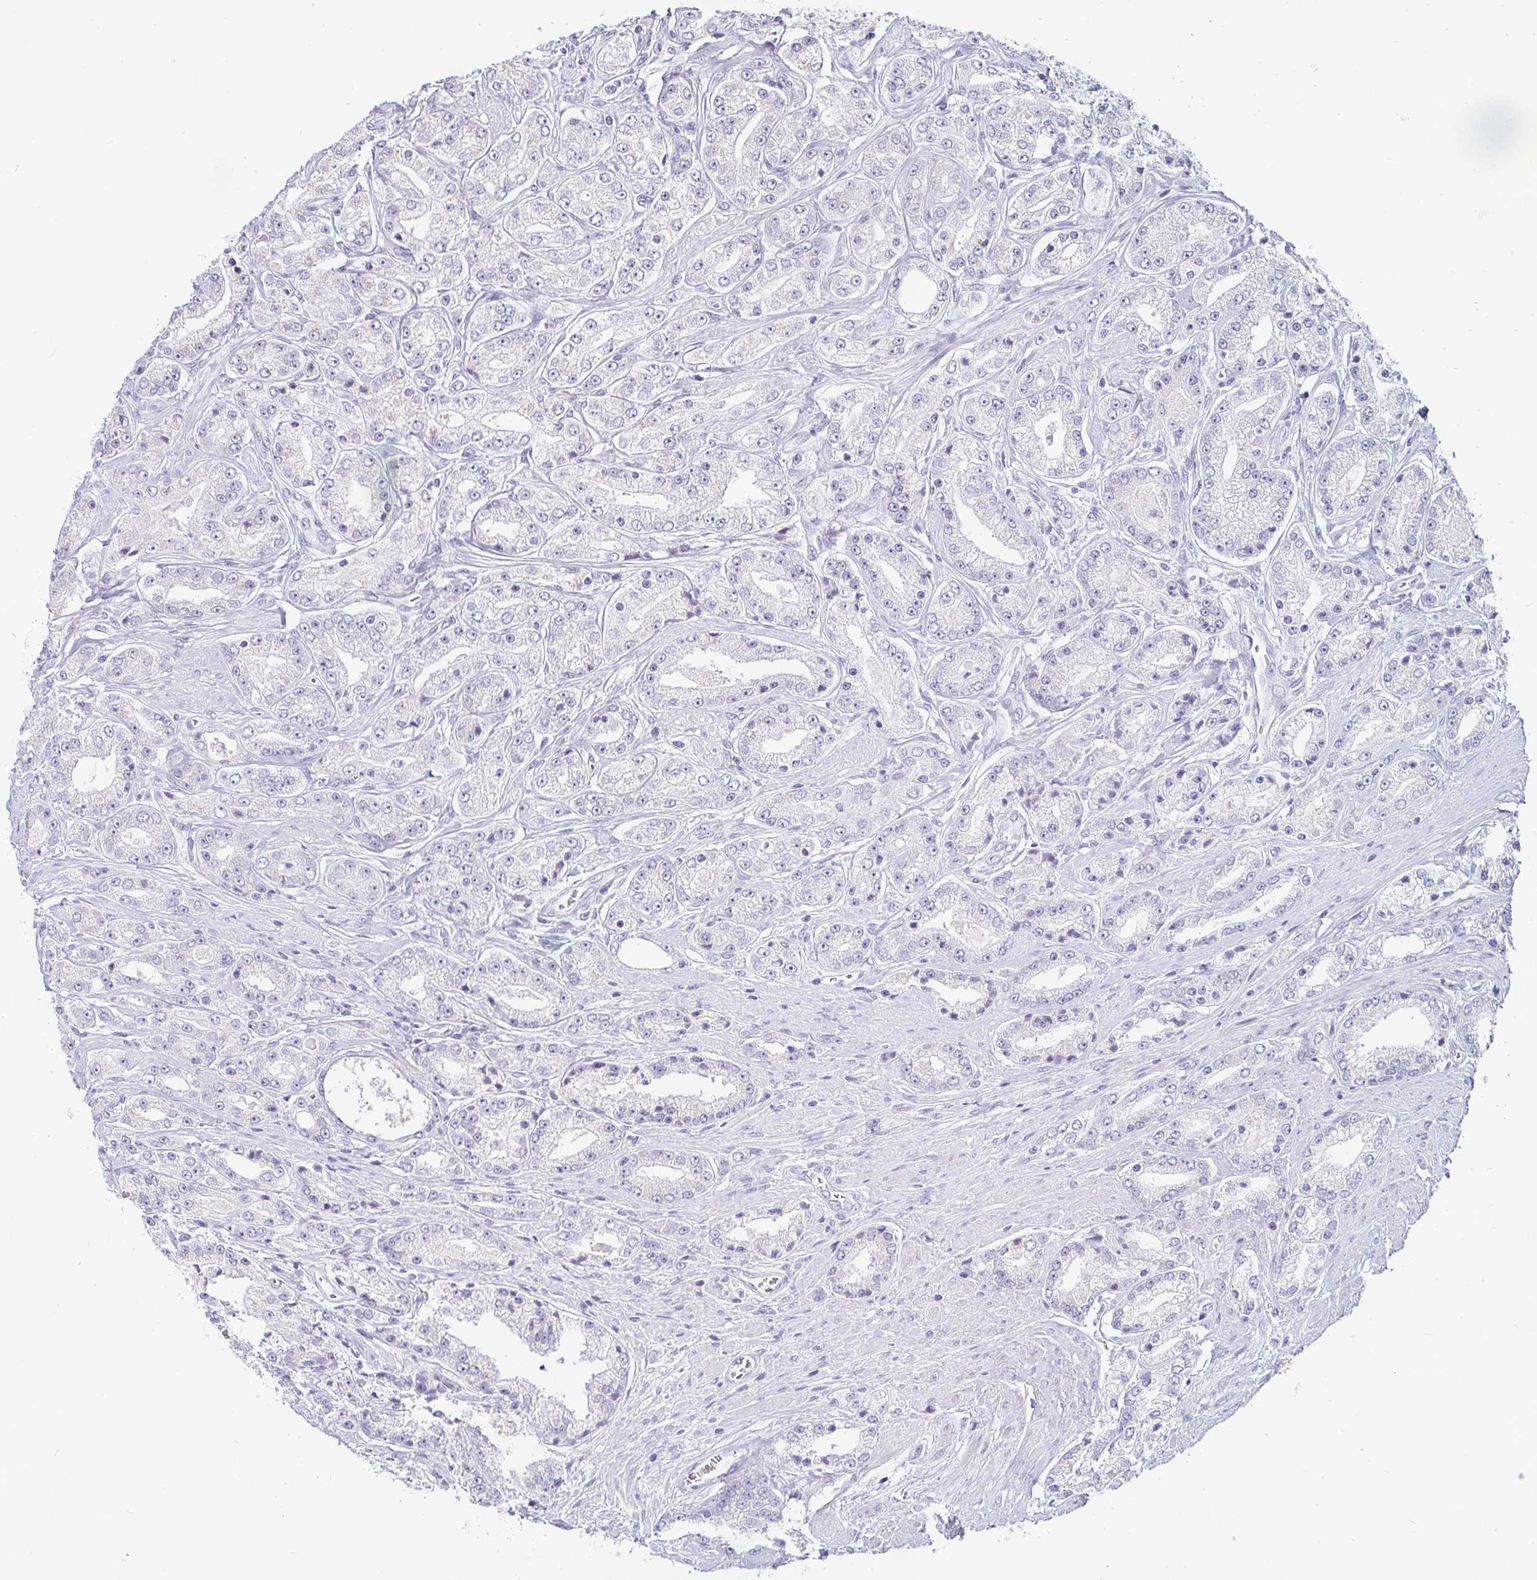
{"staining": {"intensity": "negative", "quantity": "none", "location": "none"}, "tissue": "prostate cancer", "cell_type": "Tumor cells", "image_type": "cancer", "snomed": [{"axis": "morphology", "description": "Adenocarcinoma, High grade"}, {"axis": "topography", "description": "Prostate"}], "caption": "Immunohistochemistry (IHC) image of human prostate cancer stained for a protein (brown), which displays no positivity in tumor cells. (Brightfield microscopy of DAB IHC at high magnification).", "gene": "CR2", "patient": {"sex": "male", "age": 66}}